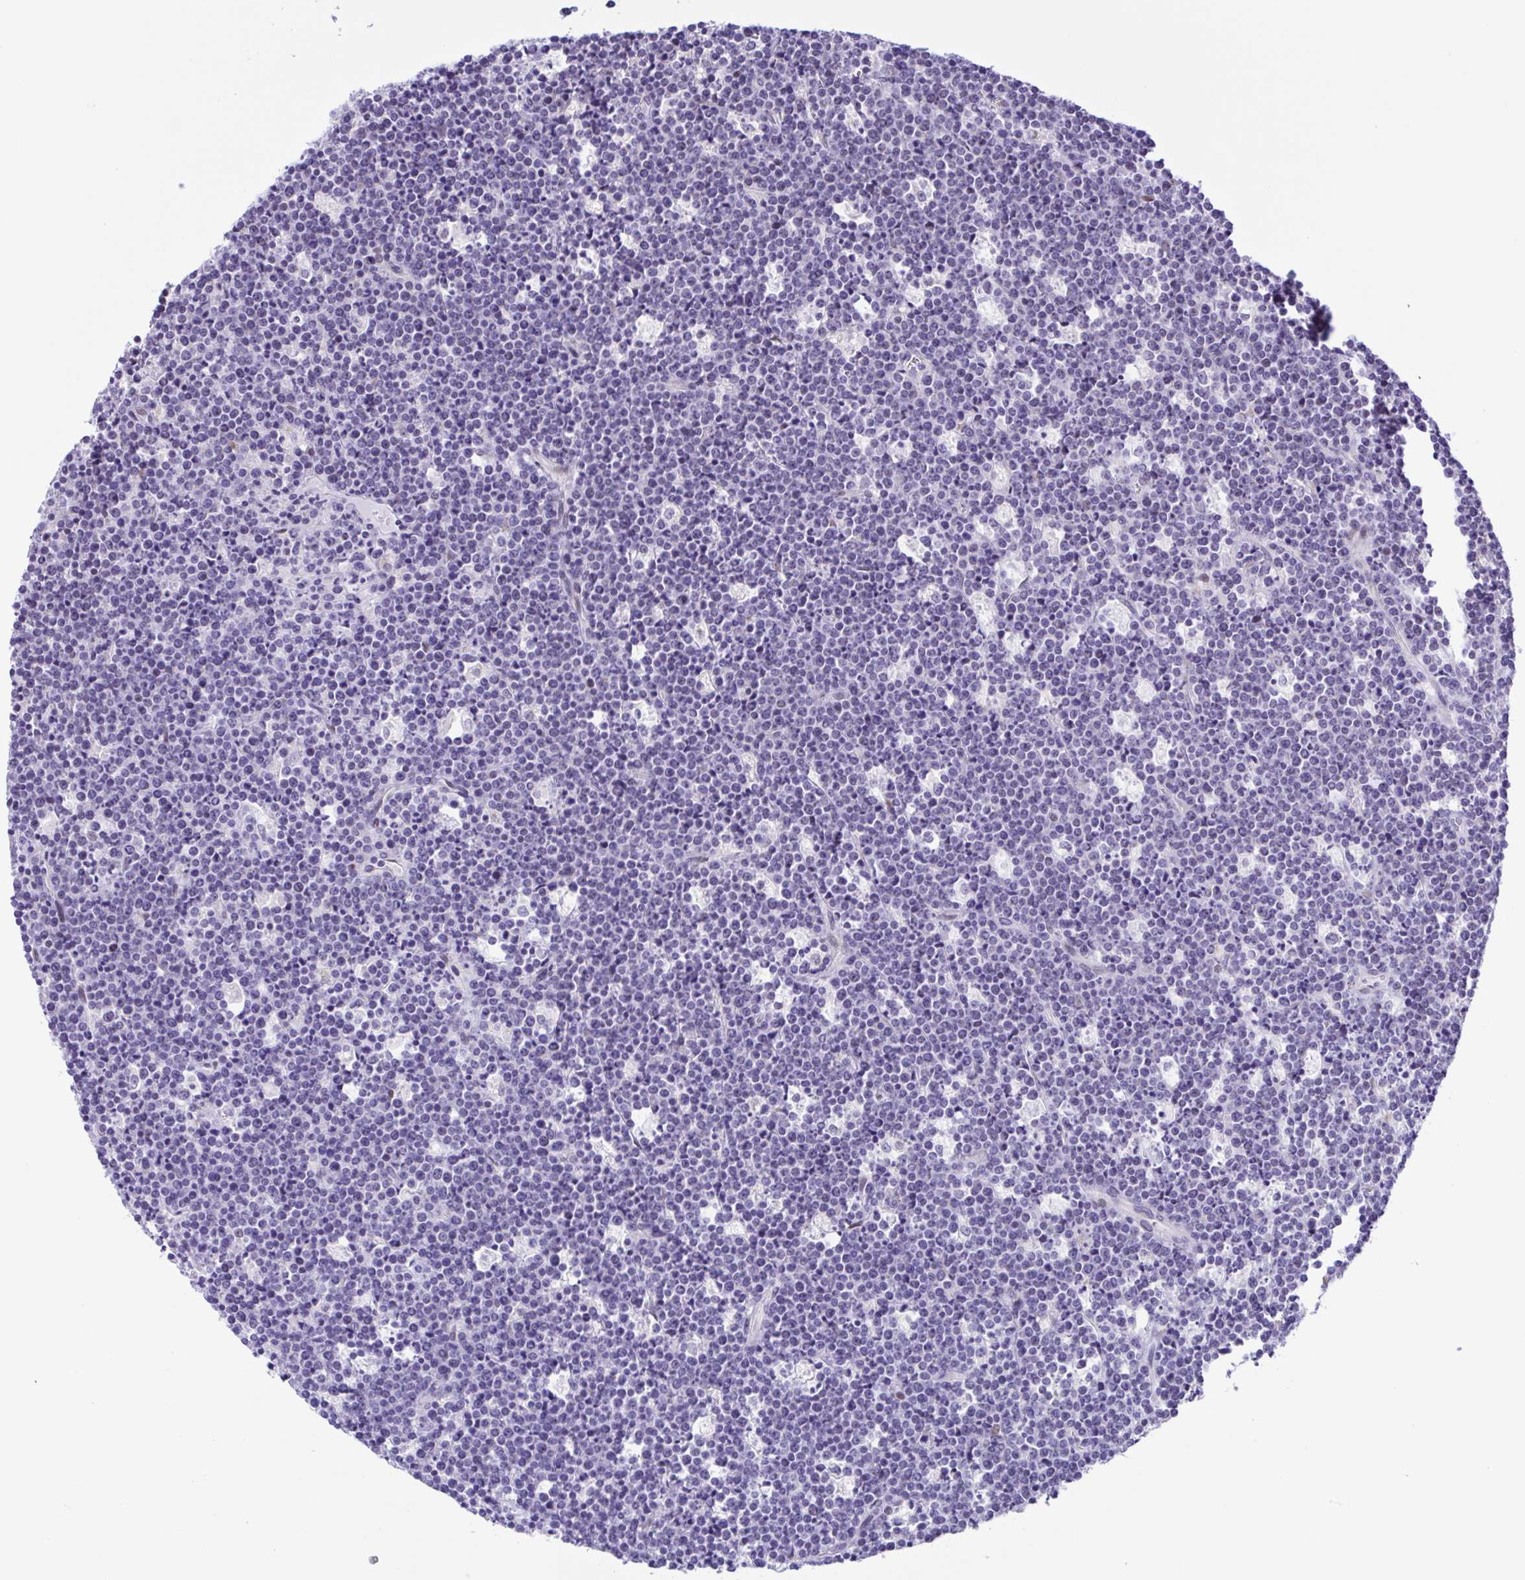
{"staining": {"intensity": "negative", "quantity": "none", "location": "none"}, "tissue": "lymphoma", "cell_type": "Tumor cells", "image_type": "cancer", "snomed": [{"axis": "morphology", "description": "Malignant lymphoma, non-Hodgkin's type, High grade"}, {"axis": "topography", "description": "Ovary"}], "caption": "Tumor cells show no significant staining in lymphoma.", "gene": "TGM3", "patient": {"sex": "female", "age": 56}}